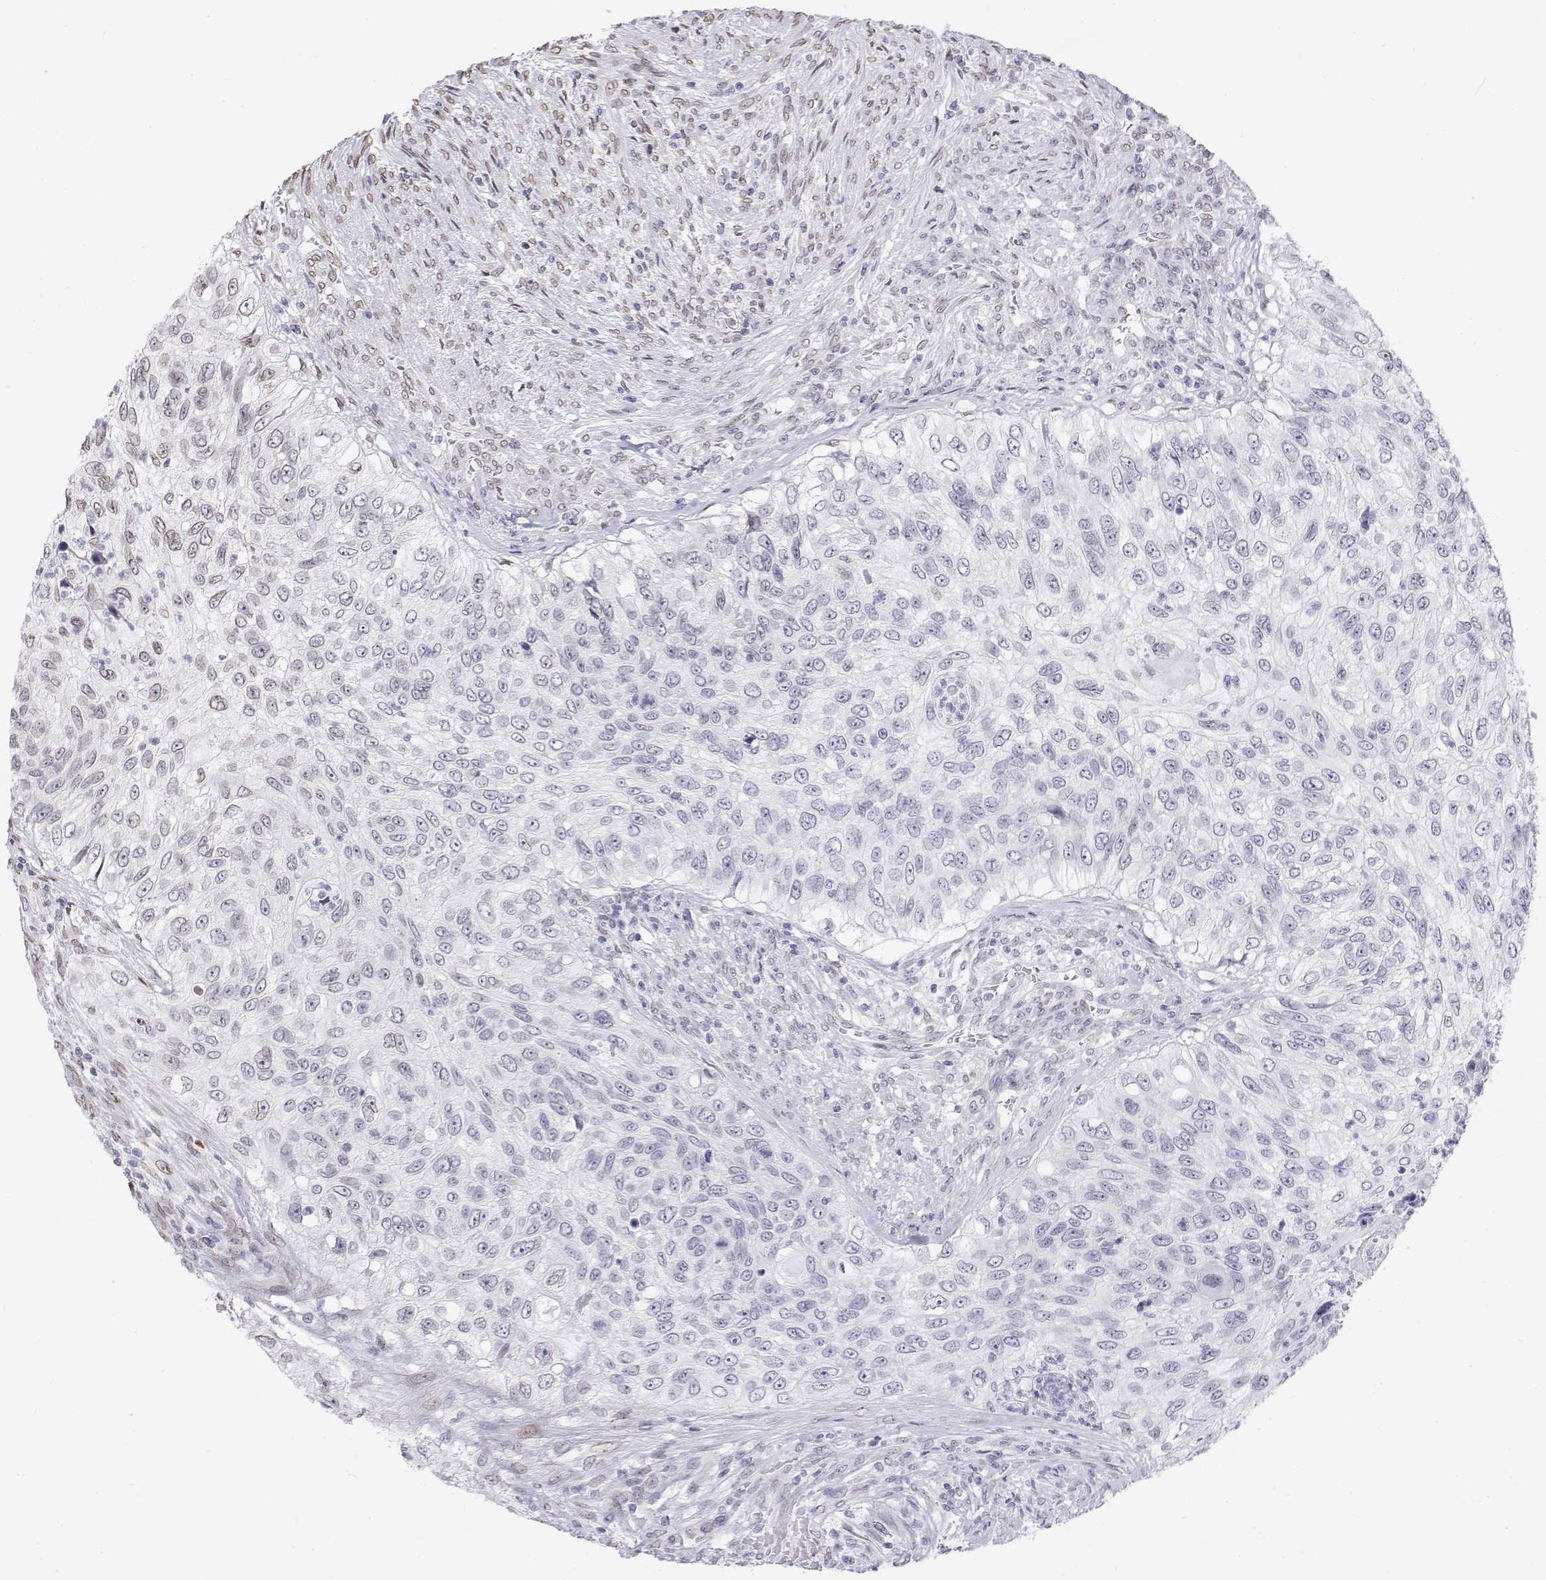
{"staining": {"intensity": "weak", "quantity": "<25%", "location": "cytoplasmic/membranous,nuclear"}, "tissue": "urothelial cancer", "cell_type": "Tumor cells", "image_type": "cancer", "snomed": [{"axis": "morphology", "description": "Urothelial carcinoma, High grade"}, {"axis": "topography", "description": "Urinary bladder"}], "caption": "Image shows no significant protein staining in tumor cells of urothelial cancer.", "gene": "ZNF532", "patient": {"sex": "female", "age": 60}}